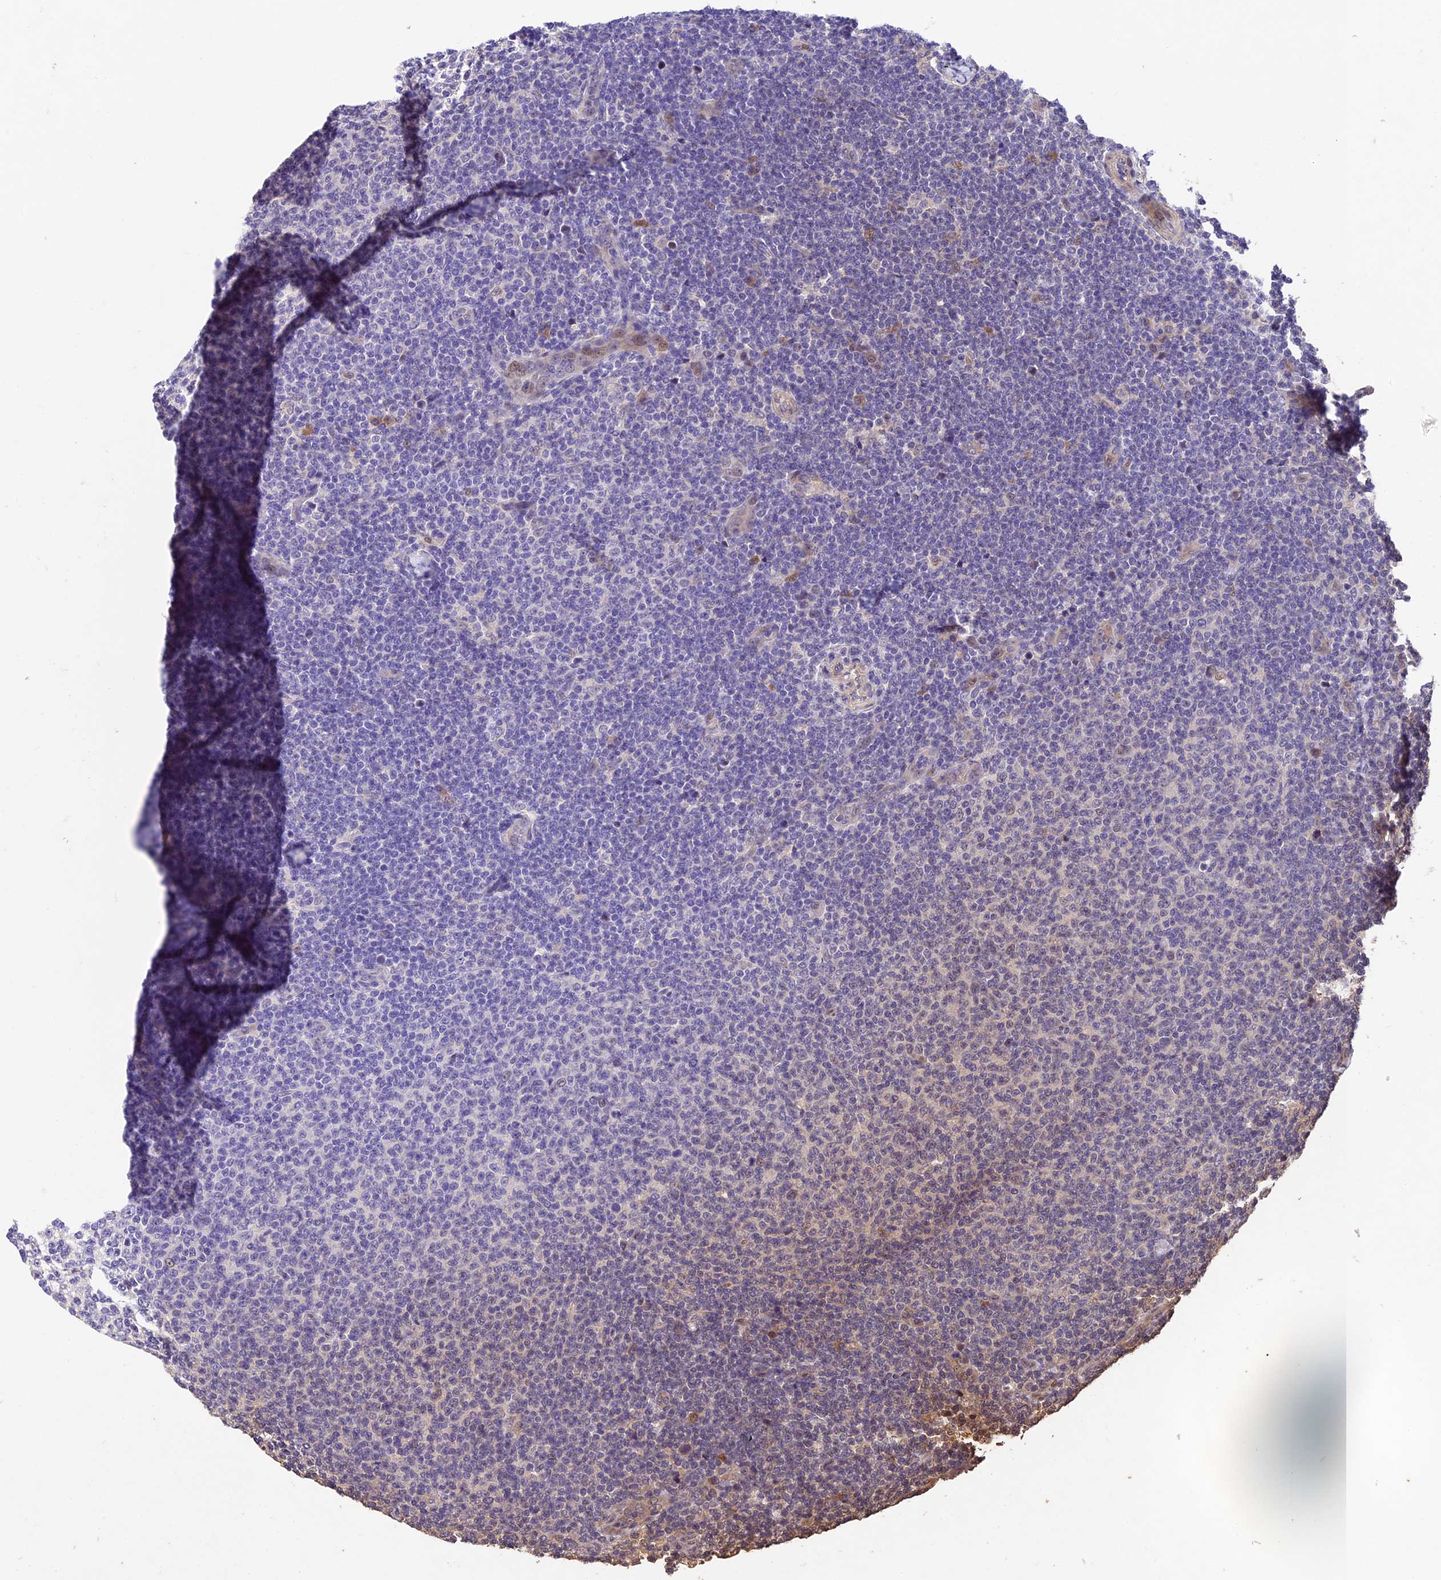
{"staining": {"intensity": "weak", "quantity": "<25%", "location": "cytoplasmic/membranous"}, "tissue": "lymphoma", "cell_type": "Tumor cells", "image_type": "cancer", "snomed": [{"axis": "morphology", "description": "Malignant lymphoma, non-Hodgkin's type, Low grade"}, {"axis": "topography", "description": "Lymph node"}], "caption": "DAB (3,3'-diaminobenzidine) immunohistochemical staining of human malignant lymphoma, non-Hodgkin's type (low-grade) displays no significant positivity in tumor cells.", "gene": "CCSER1", "patient": {"sex": "male", "age": 66}}